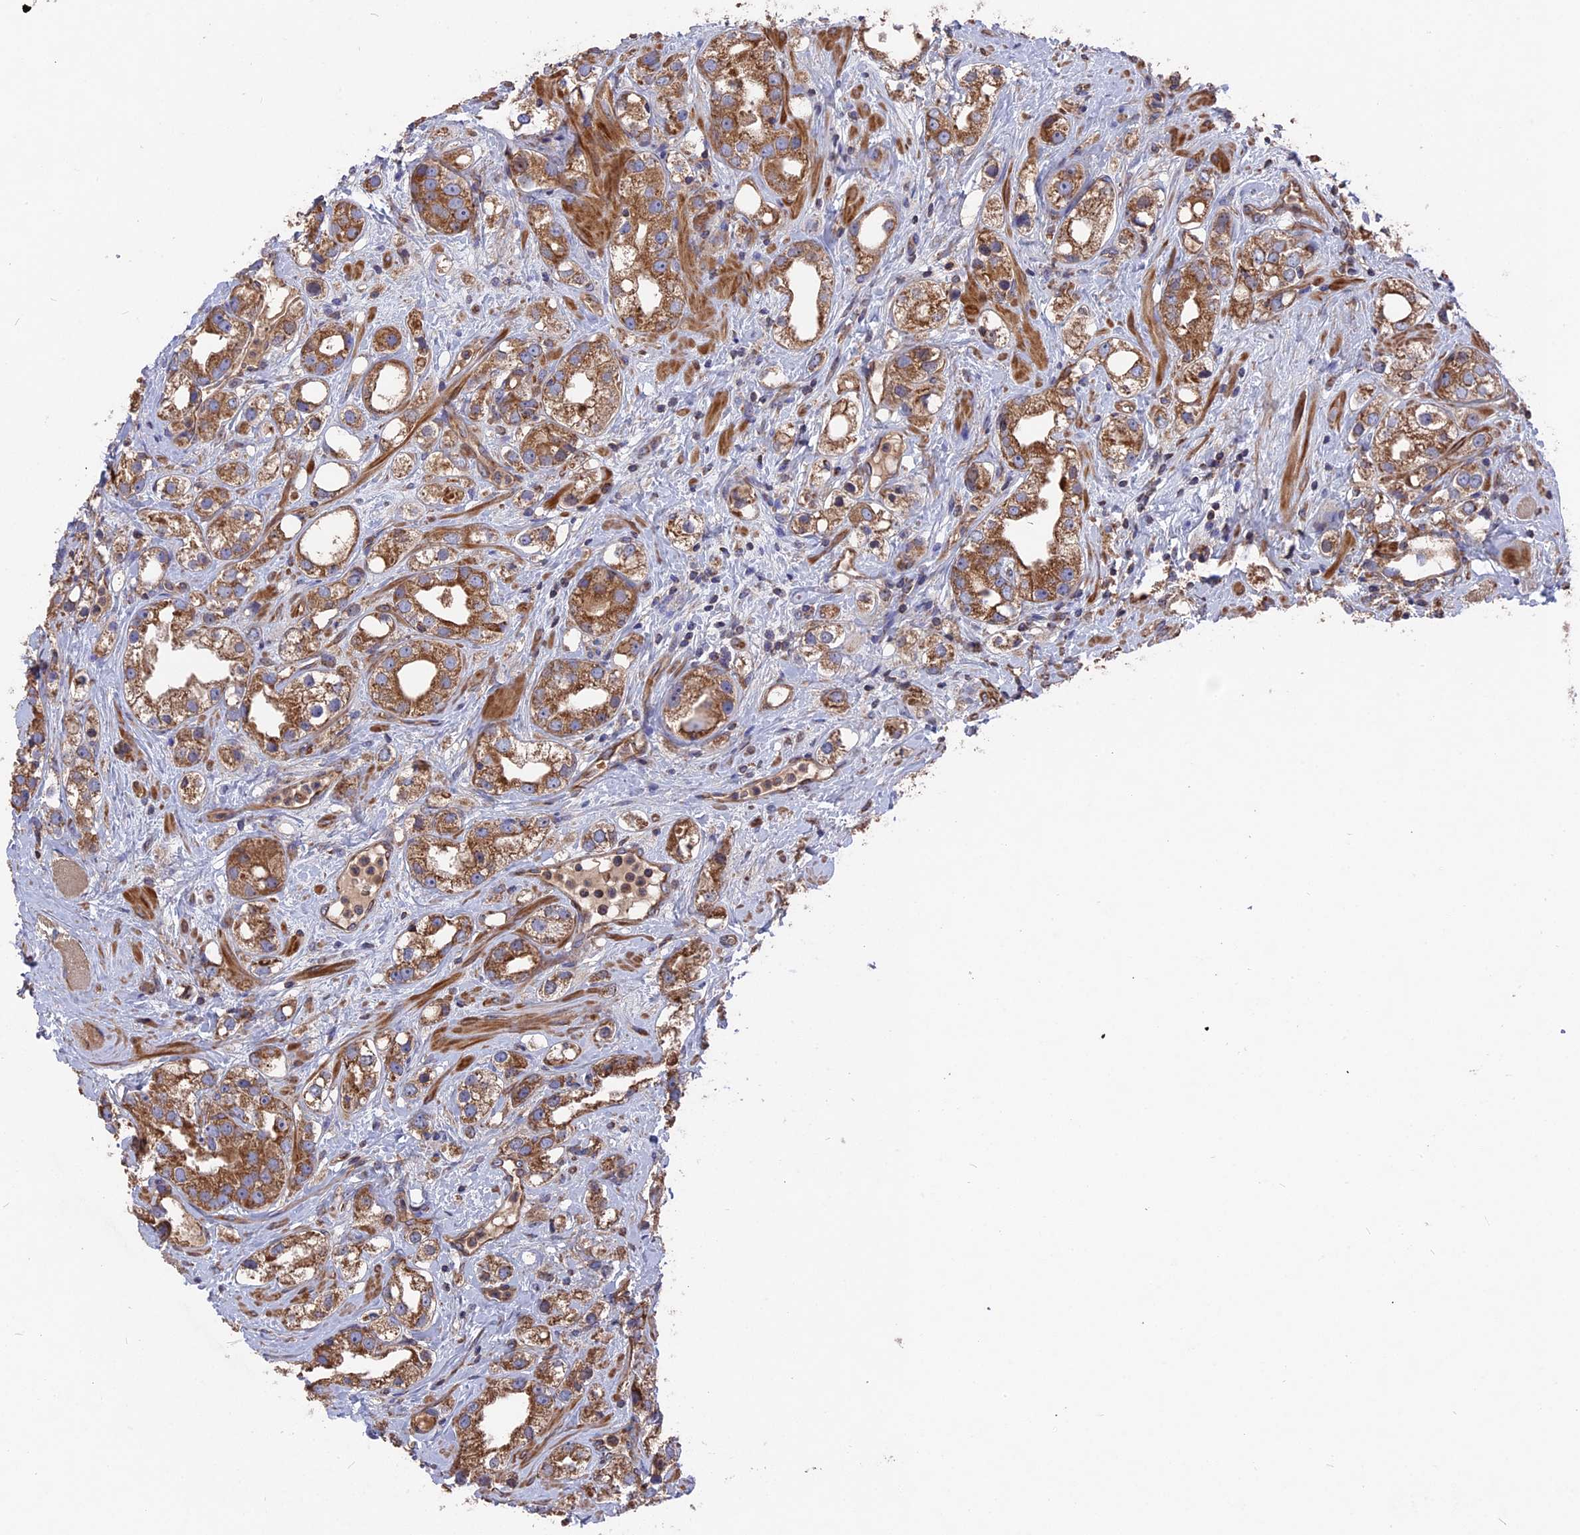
{"staining": {"intensity": "moderate", "quantity": ">75%", "location": "cytoplasmic/membranous"}, "tissue": "prostate cancer", "cell_type": "Tumor cells", "image_type": "cancer", "snomed": [{"axis": "morphology", "description": "Adenocarcinoma, NOS"}, {"axis": "topography", "description": "Prostate"}], "caption": "Immunohistochemical staining of prostate cancer displays medium levels of moderate cytoplasmic/membranous positivity in approximately >75% of tumor cells.", "gene": "TELO2", "patient": {"sex": "male", "age": 79}}